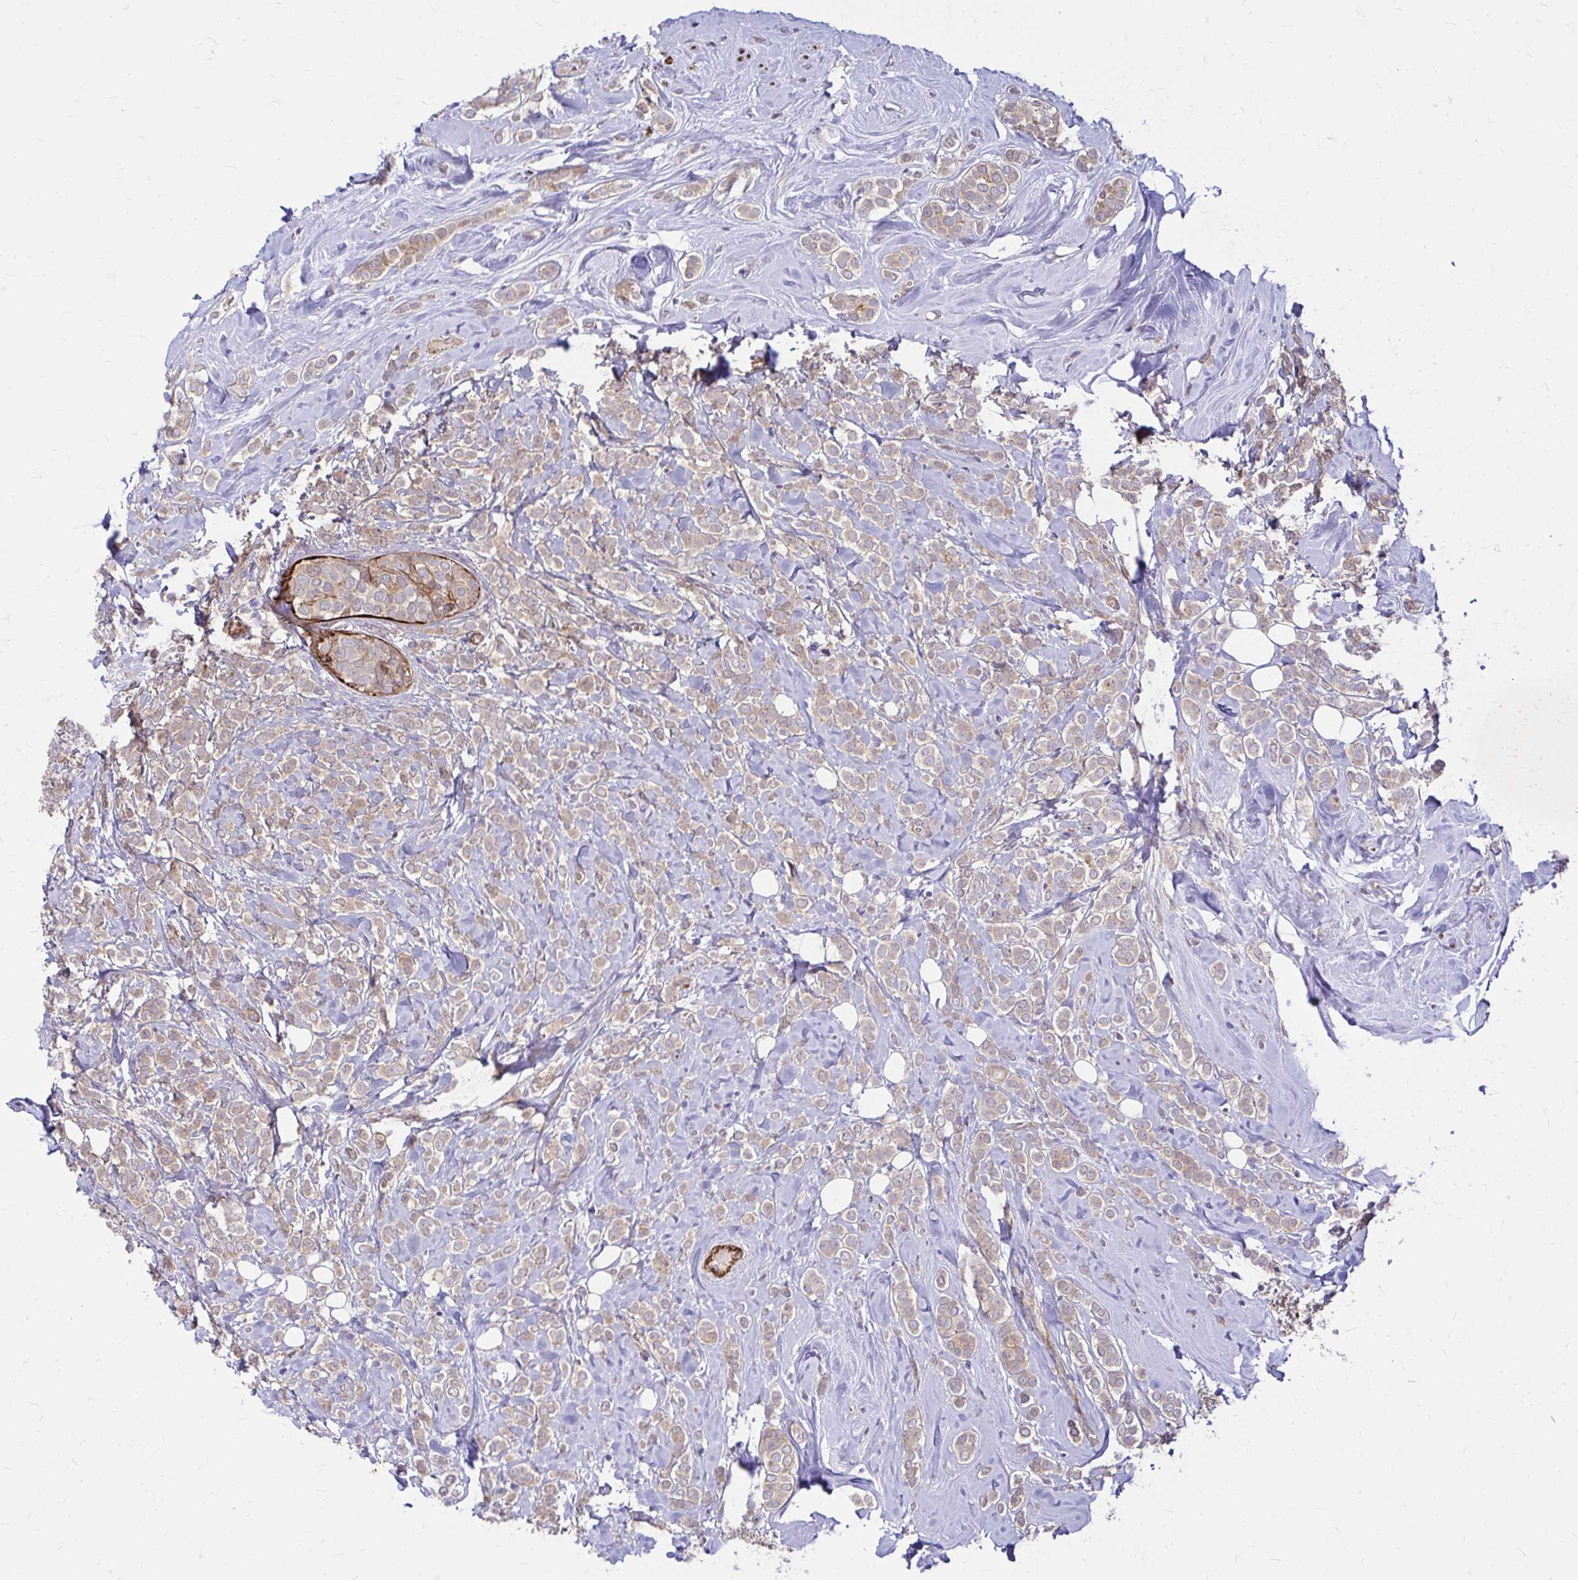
{"staining": {"intensity": "weak", "quantity": ">75%", "location": "cytoplasmic/membranous"}, "tissue": "breast cancer", "cell_type": "Tumor cells", "image_type": "cancer", "snomed": [{"axis": "morphology", "description": "Lobular carcinoma"}, {"axis": "topography", "description": "Breast"}], "caption": "Immunohistochemistry (IHC) micrograph of breast cancer stained for a protein (brown), which demonstrates low levels of weak cytoplasmic/membranous expression in approximately >75% of tumor cells.", "gene": "YAP1", "patient": {"sex": "female", "age": 49}}